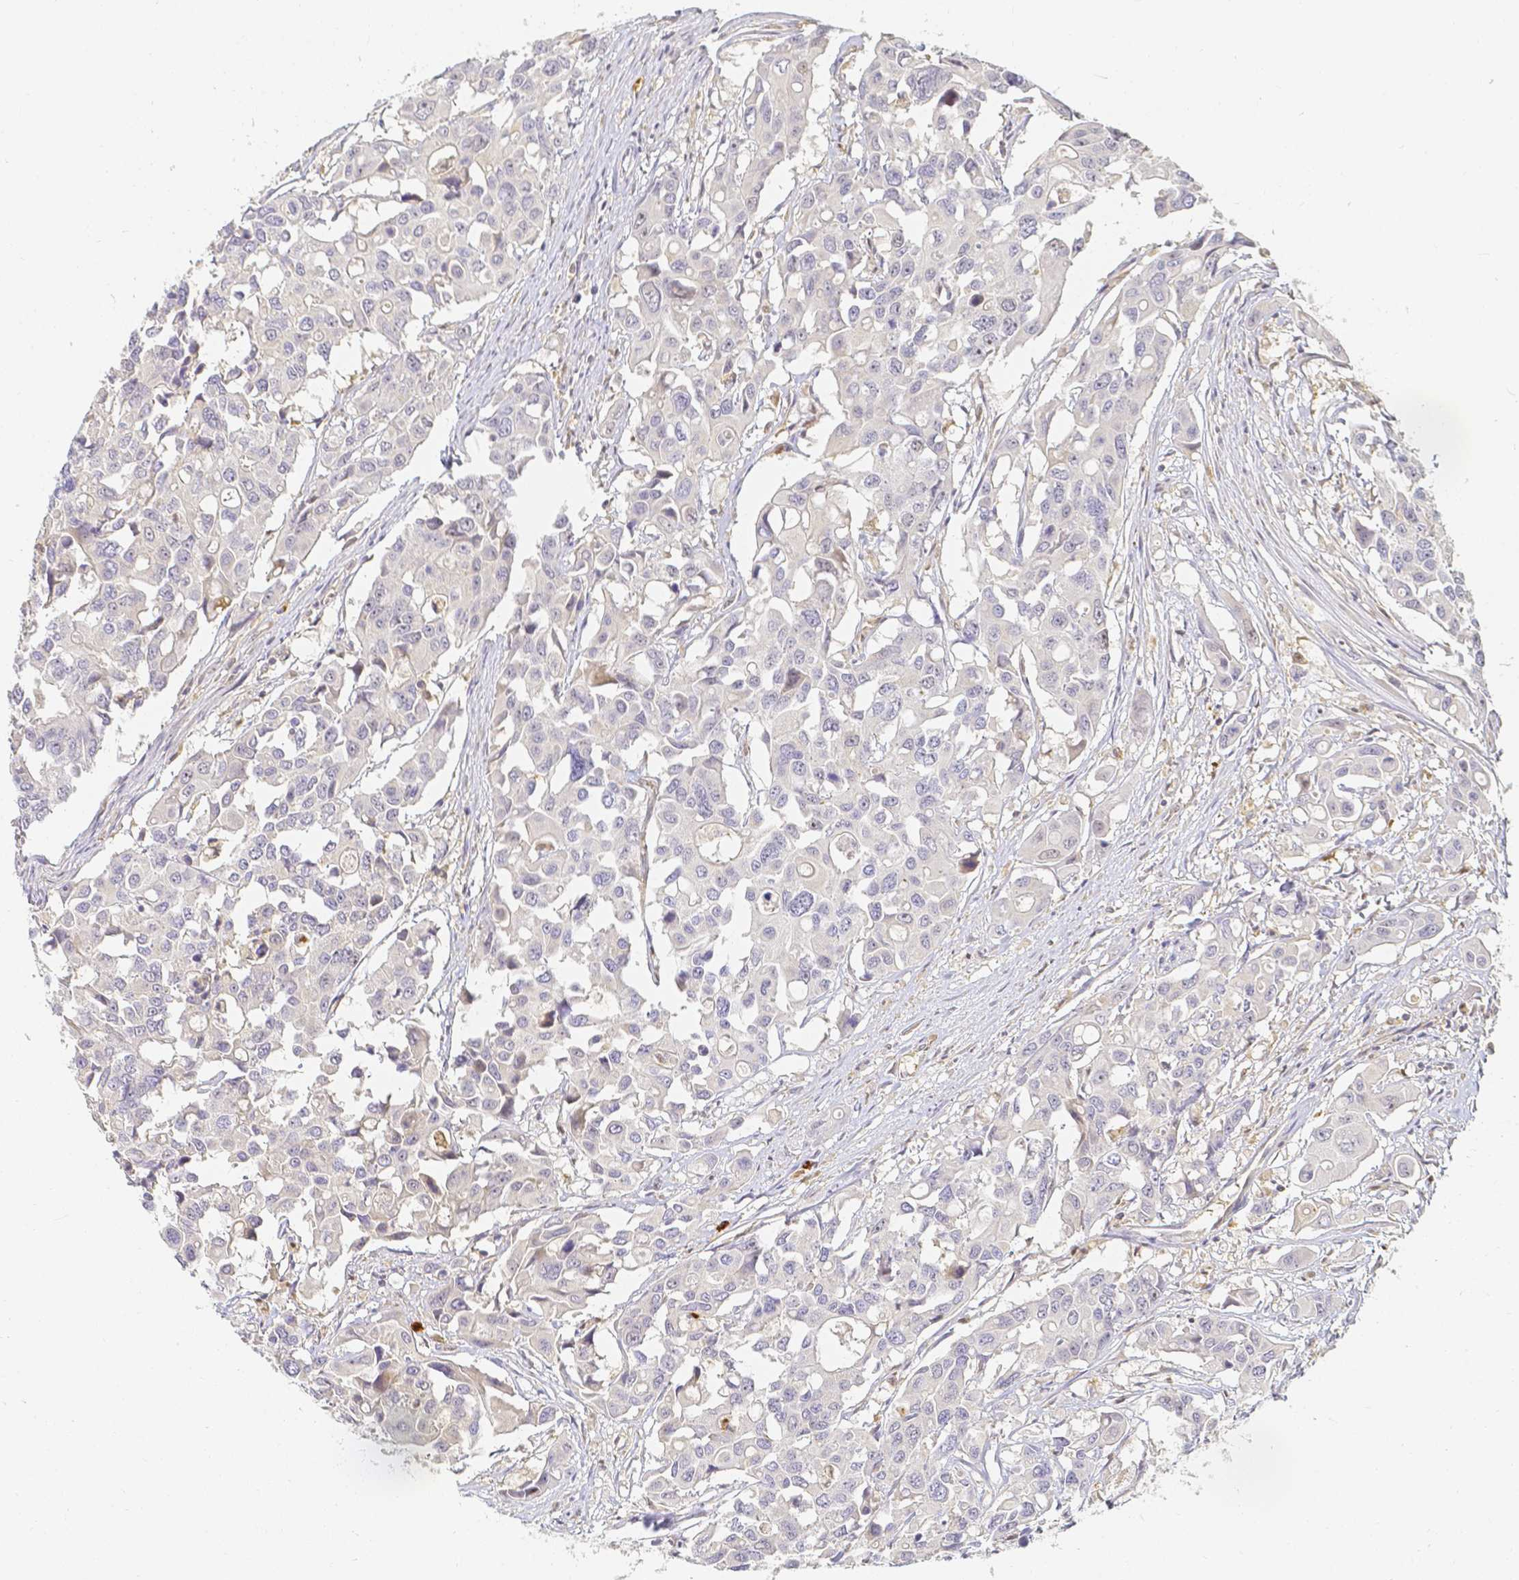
{"staining": {"intensity": "negative", "quantity": "none", "location": "none"}, "tissue": "colorectal cancer", "cell_type": "Tumor cells", "image_type": "cancer", "snomed": [{"axis": "morphology", "description": "Adenocarcinoma, NOS"}, {"axis": "topography", "description": "Colon"}], "caption": "Immunohistochemistry histopathology image of neoplastic tissue: human adenocarcinoma (colorectal) stained with DAB shows no significant protein staining in tumor cells. Nuclei are stained in blue.", "gene": "KCNH1", "patient": {"sex": "male", "age": 77}}